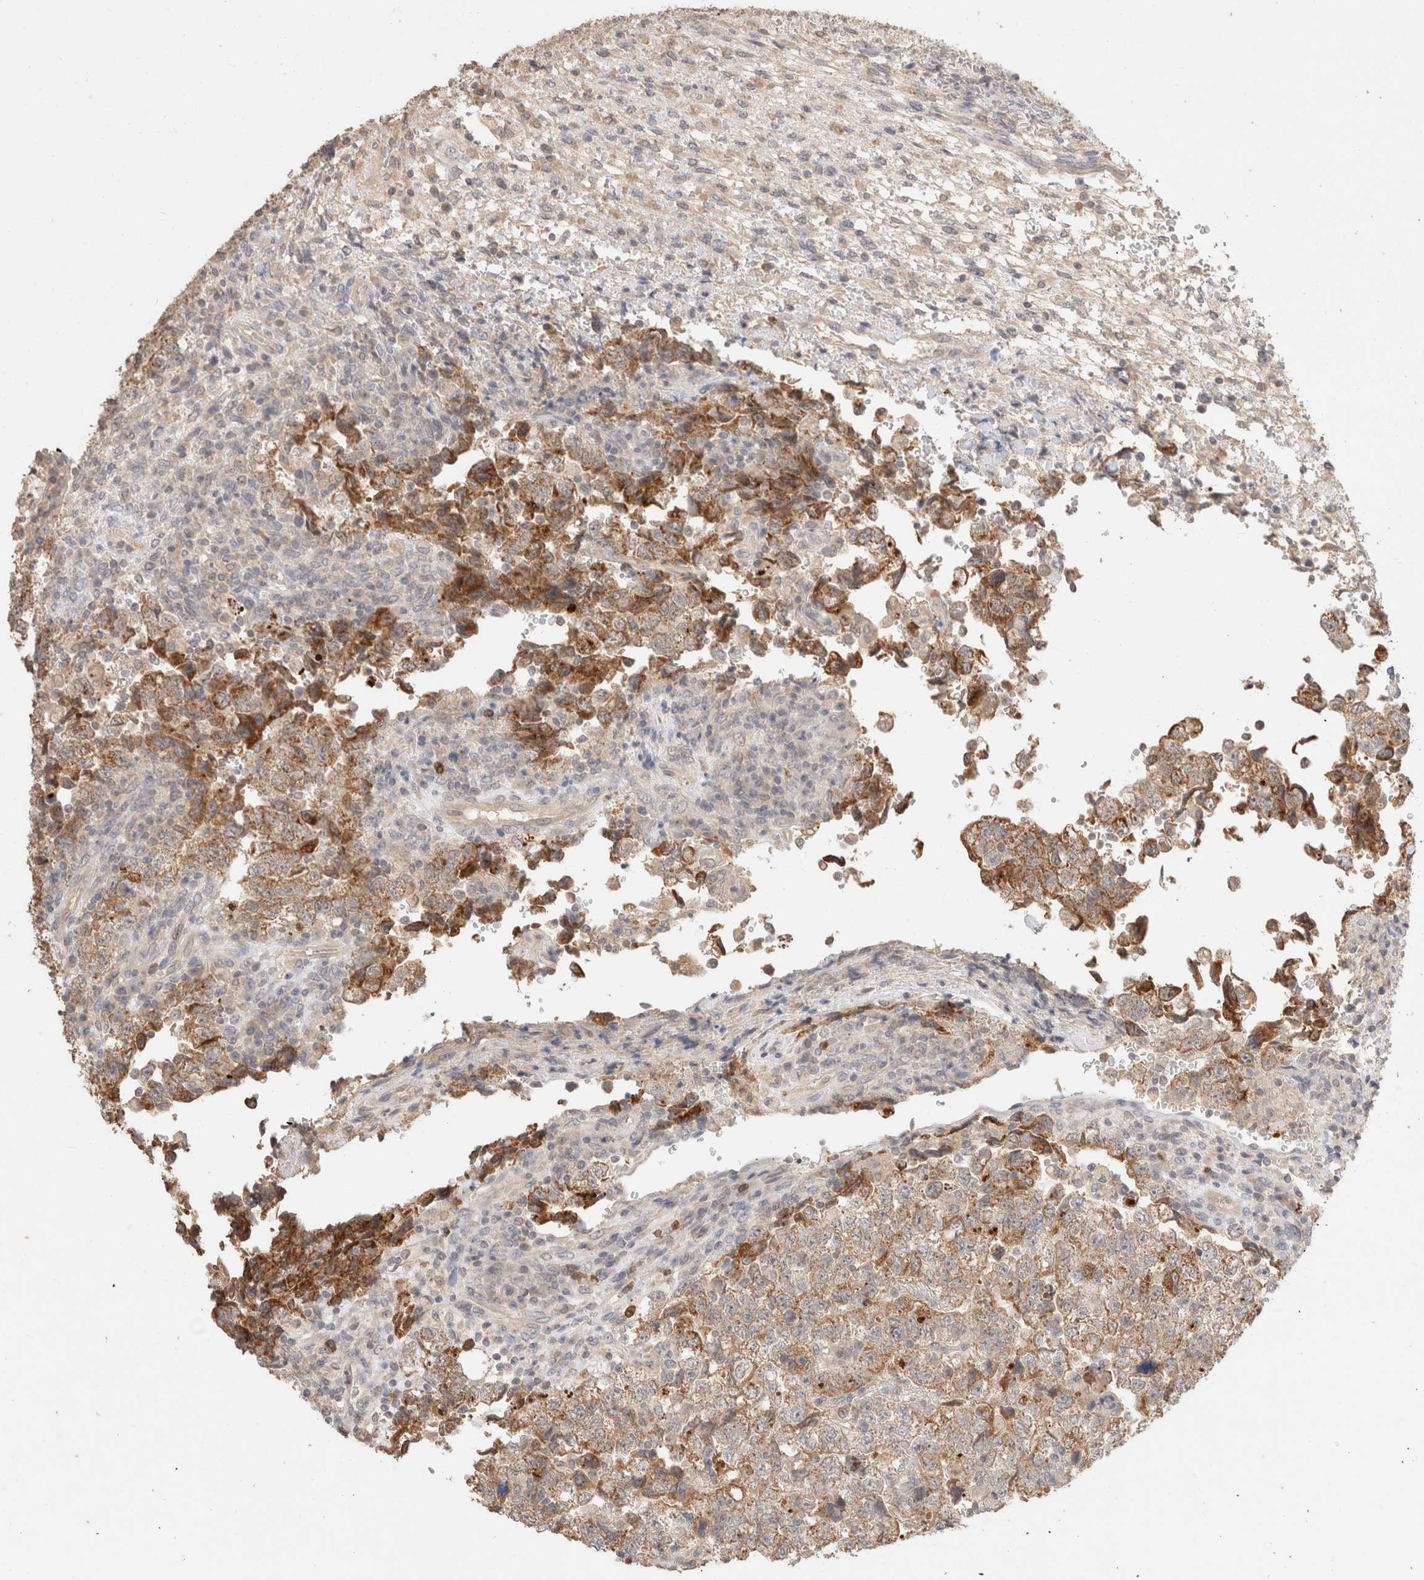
{"staining": {"intensity": "moderate", "quantity": ">75%", "location": "cytoplasmic/membranous"}, "tissue": "testis cancer", "cell_type": "Tumor cells", "image_type": "cancer", "snomed": [{"axis": "morphology", "description": "Normal tissue, NOS"}, {"axis": "morphology", "description": "Carcinoma, Embryonal, NOS"}, {"axis": "topography", "description": "Testis"}], "caption": "Human testis cancer stained with a brown dye reveals moderate cytoplasmic/membranous positive expression in approximately >75% of tumor cells.", "gene": "TRIM41", "patient": {"sex": "male", "age": 36}}